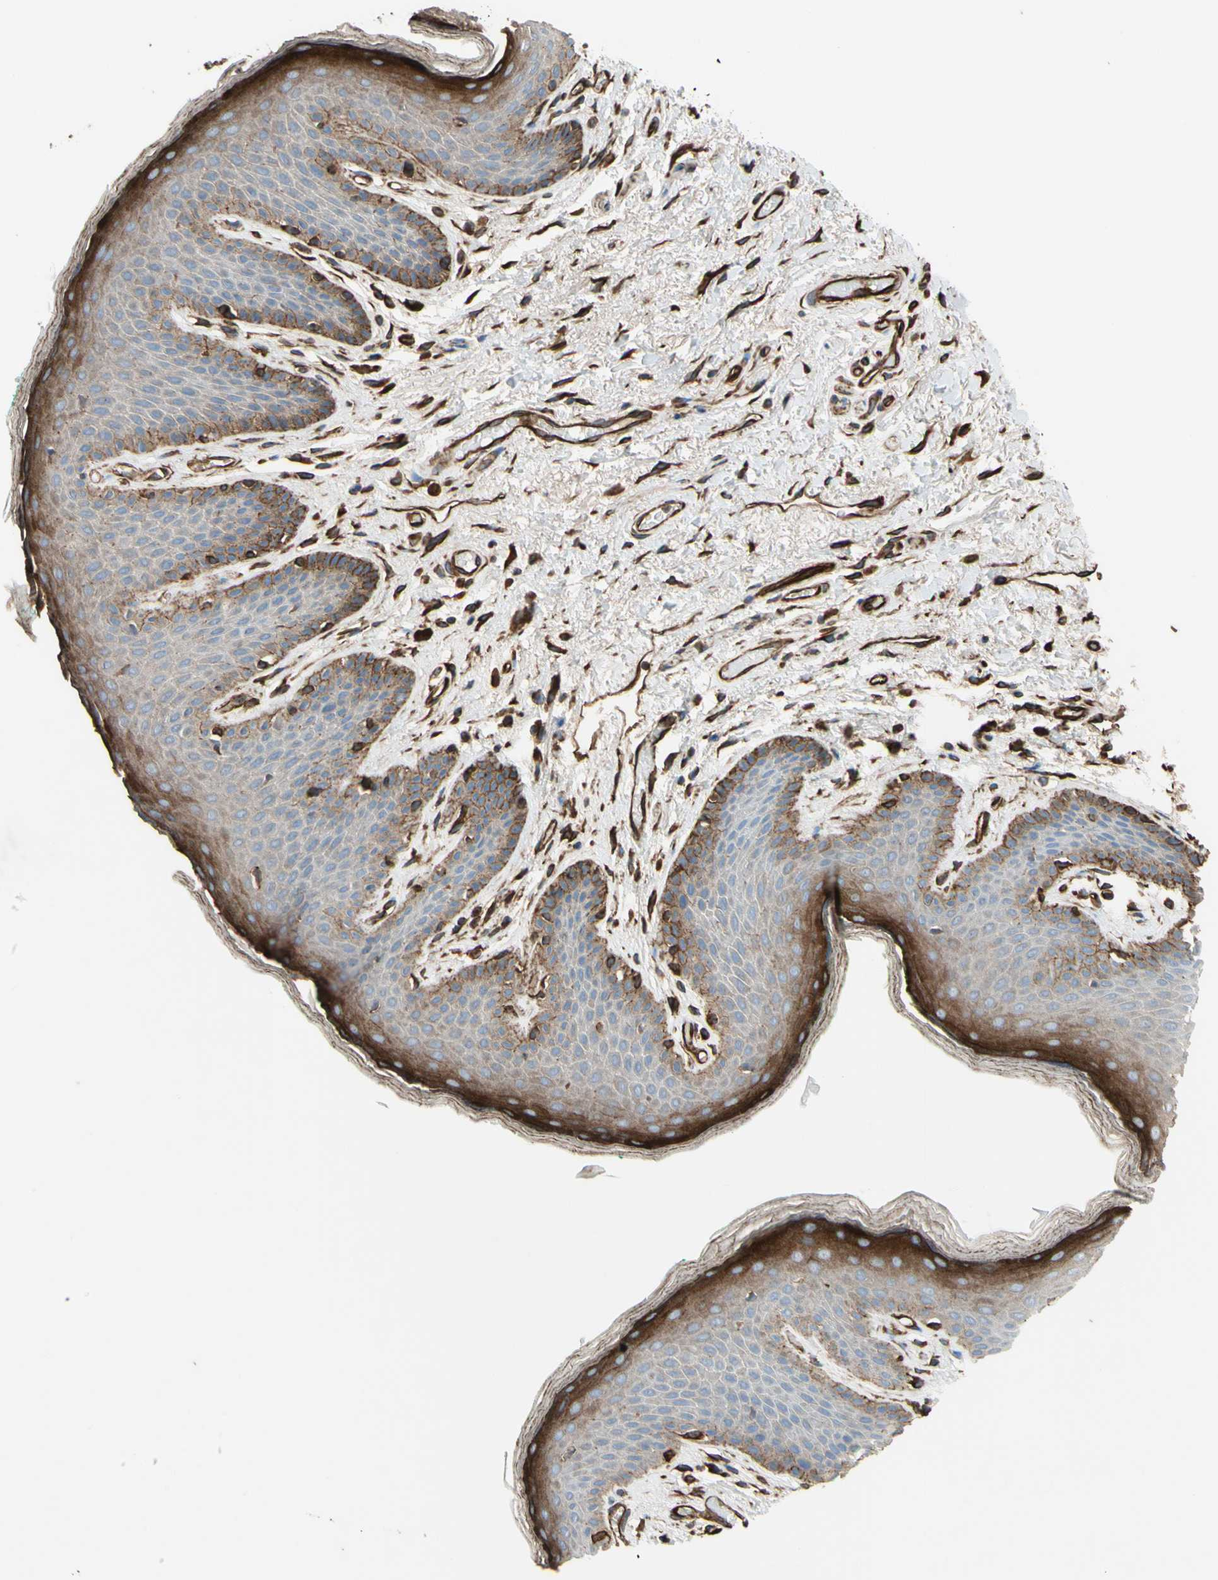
{"staining": {"intensity": "strong", "quantity": "<25%", "location": "cytoplasmic/membranous"}, "tissue": "skin", "cell_type": "Epidermal cells", "image_type": "normal", "snomed": [{"axis": "morphology", "description": "Normal tissue, NOS"}, {"axis": "topography", "description": "Anal"}], "caption": "Immunohistochemical staining of benign skin exhibits <25% levels of strong cytoplasmic/membranous protein positivity in approximately <25% of epidermal cells. (brown staining indicates protein expression, while blue staining denotes nuclei).", "gene": "TRAF2", "patient": {"sex": "male", "age": 74}}